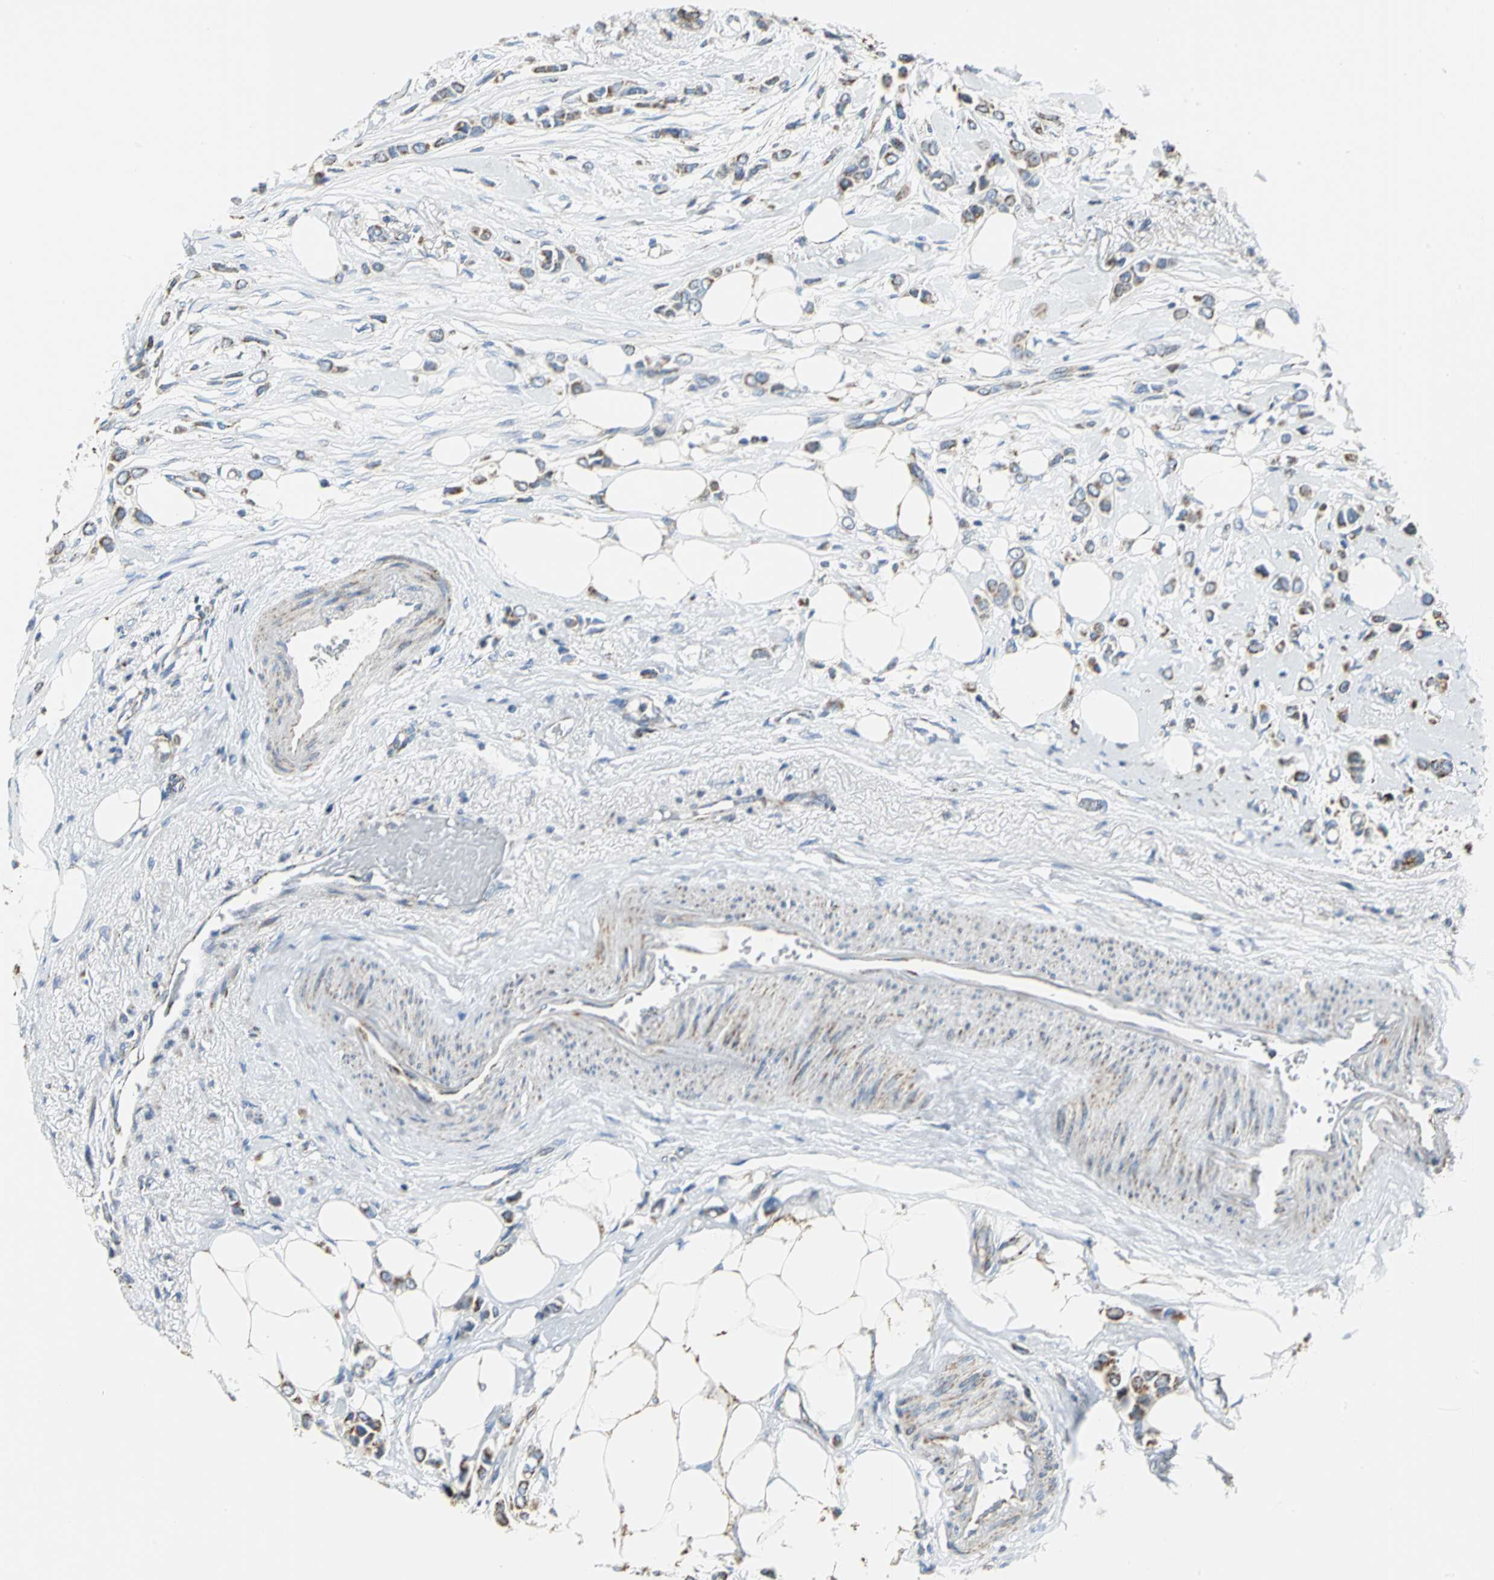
{"staining": {"intensity": "weak", "quantity": "25%-75%", "location": "cytoplasmic/membranous"}, "tissue": "breast cancer", "cell_type": "Tumor cells", "image_type": "cancer", "snomed": [{"axis": "morphology", "description": "Lobular carcinoma"}, {"axis": "topography", "description": "Breast"}], "caption": "Protein expression analysis of breast lobular carcinoma shows weak cytoplasmic/membranous expression in about 25%-75% of tumor cells. The staining is performed using DAB brown chromogen to label protein expression. The nuclei are counter-stained blue using hematoxylin.", "gene": "NTRK1", "patient": {"sex": "female", "age": 51}}